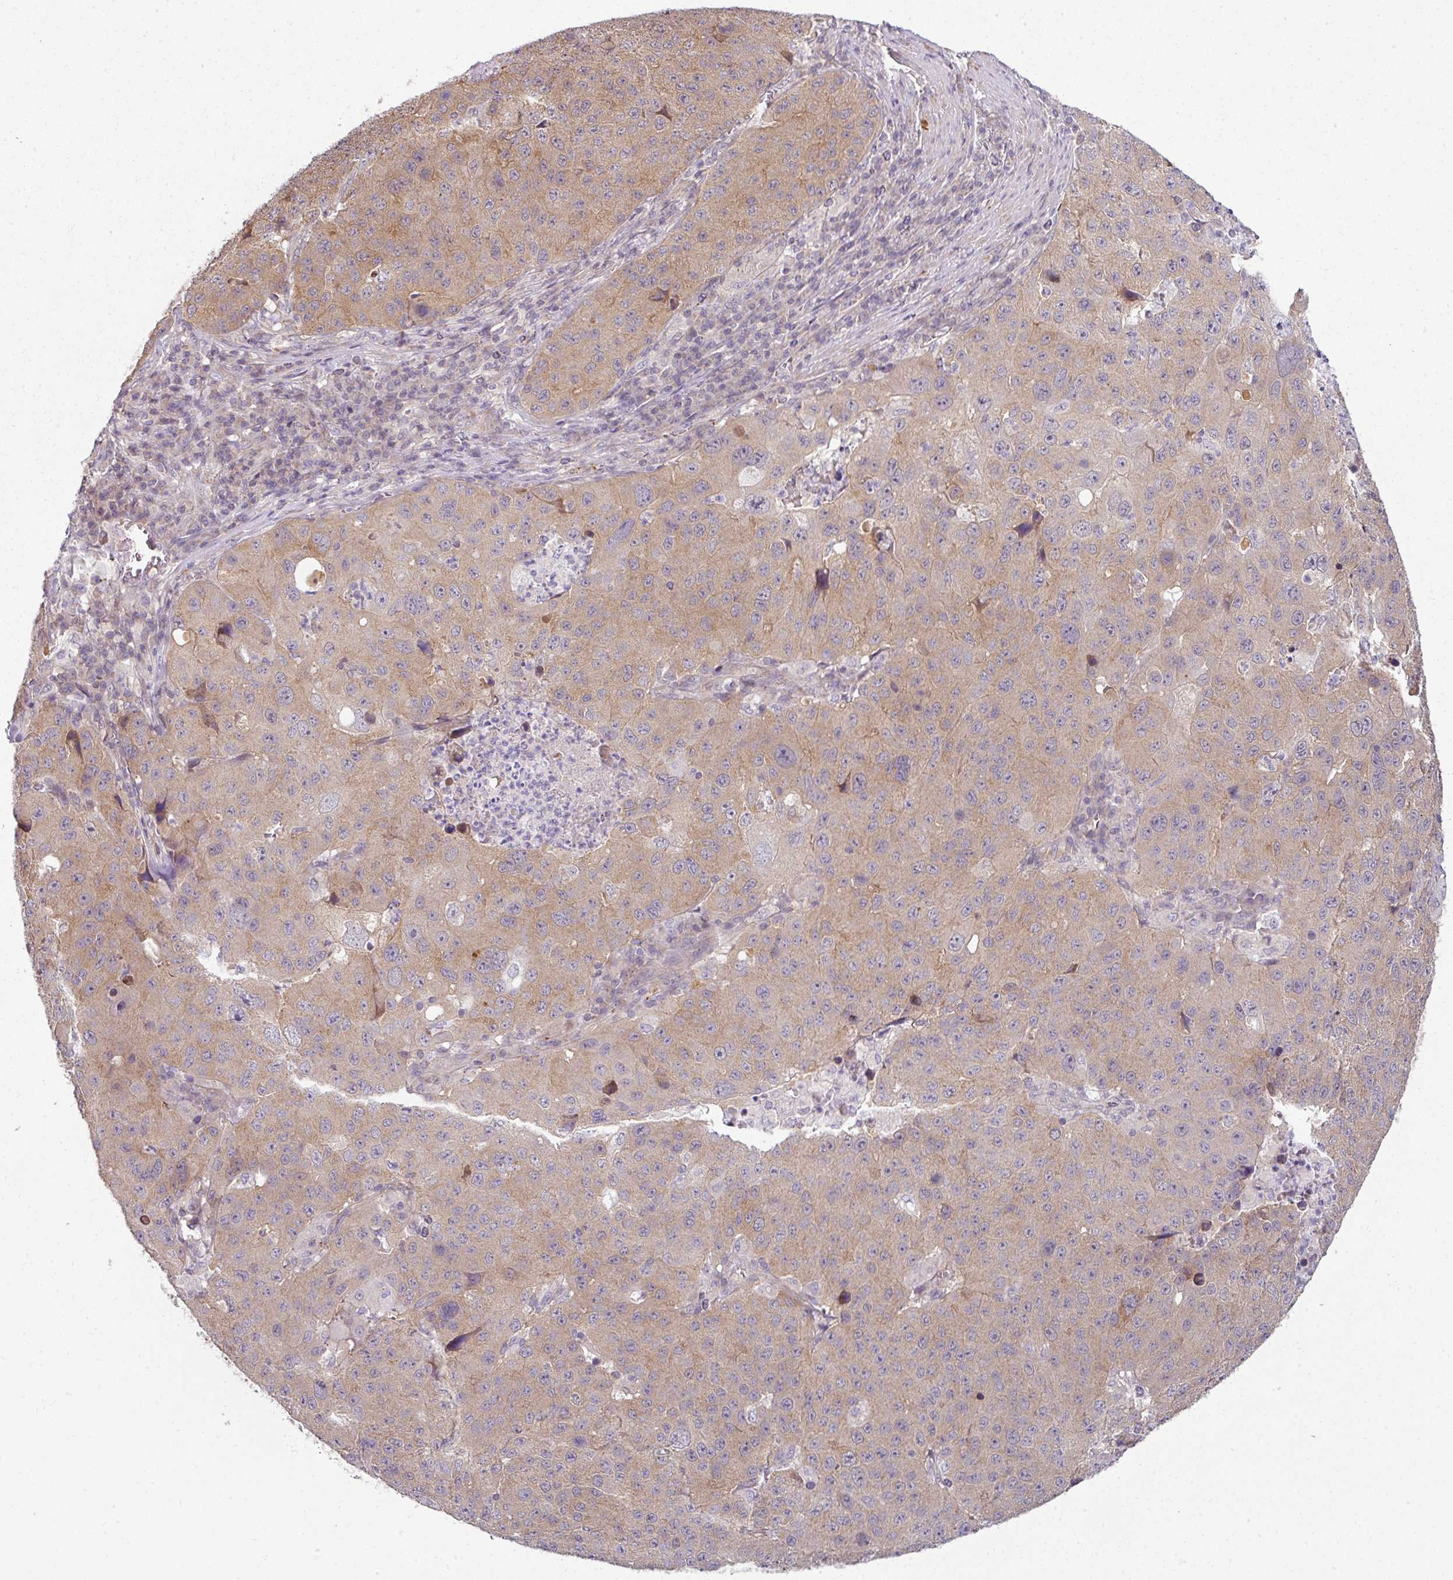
{"staining": {"intensity": "weak", "quantity": ">75%", "location": "cytoplasmic/membranous"}, "tissue": "stomach cancer", "cell_type": "Tumor cells", "image_type": "cancer", "snomed": [{"axis": "morphology", "description": "Adenocarcinoma, NOS"}, {"axis": "topography", "description": "Stomach"}], "caption": "The micrograph reveals staining of stomach cancer, revealing weak cytoplasmic/membranous protein expression (brown color) within tumor cells.", "gene": "DERPC", "patient": {"sex": "male", "age": 71}}